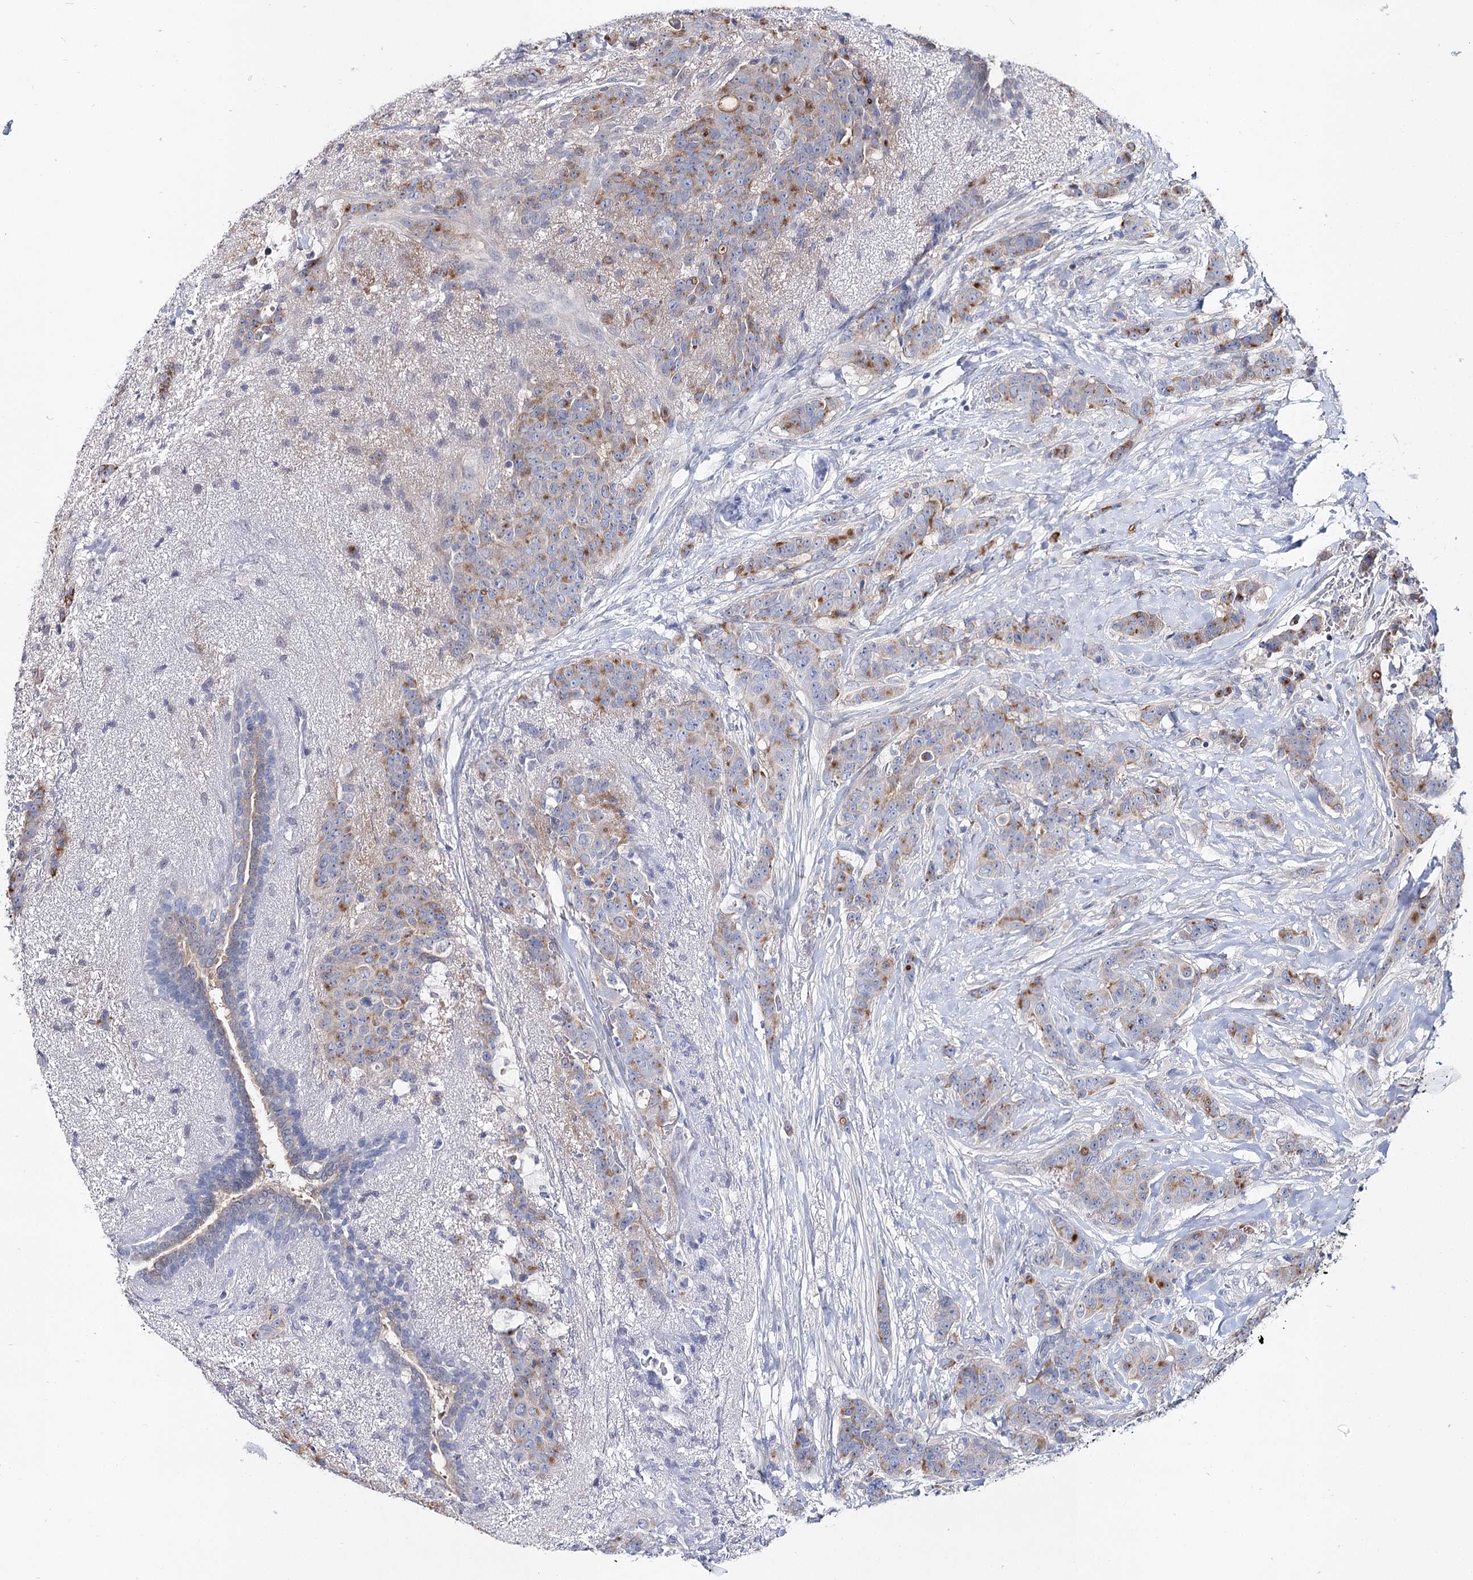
{"staining": {"intensity": "moderate", "quantity": "25%-75%", "location": "cytoplasmic/membranous"}, "tissue": "breast cancer", "cell_type": "Tumor cells", "image_type": "cancer", "snomed": [{"axis": "morphology", "description": "Duct carcinoma"}, {"axis": "topography", "description": "Breast"}], "caption": "Invasive ductal carcinoma (breast) stained for a protein (brown) exhibits moderate cytoplasmic/membranous positive expression in about 25%-75% of tumor cells.", "gene": "UGP2", "patient": {"sex": "female", "age": 40}}